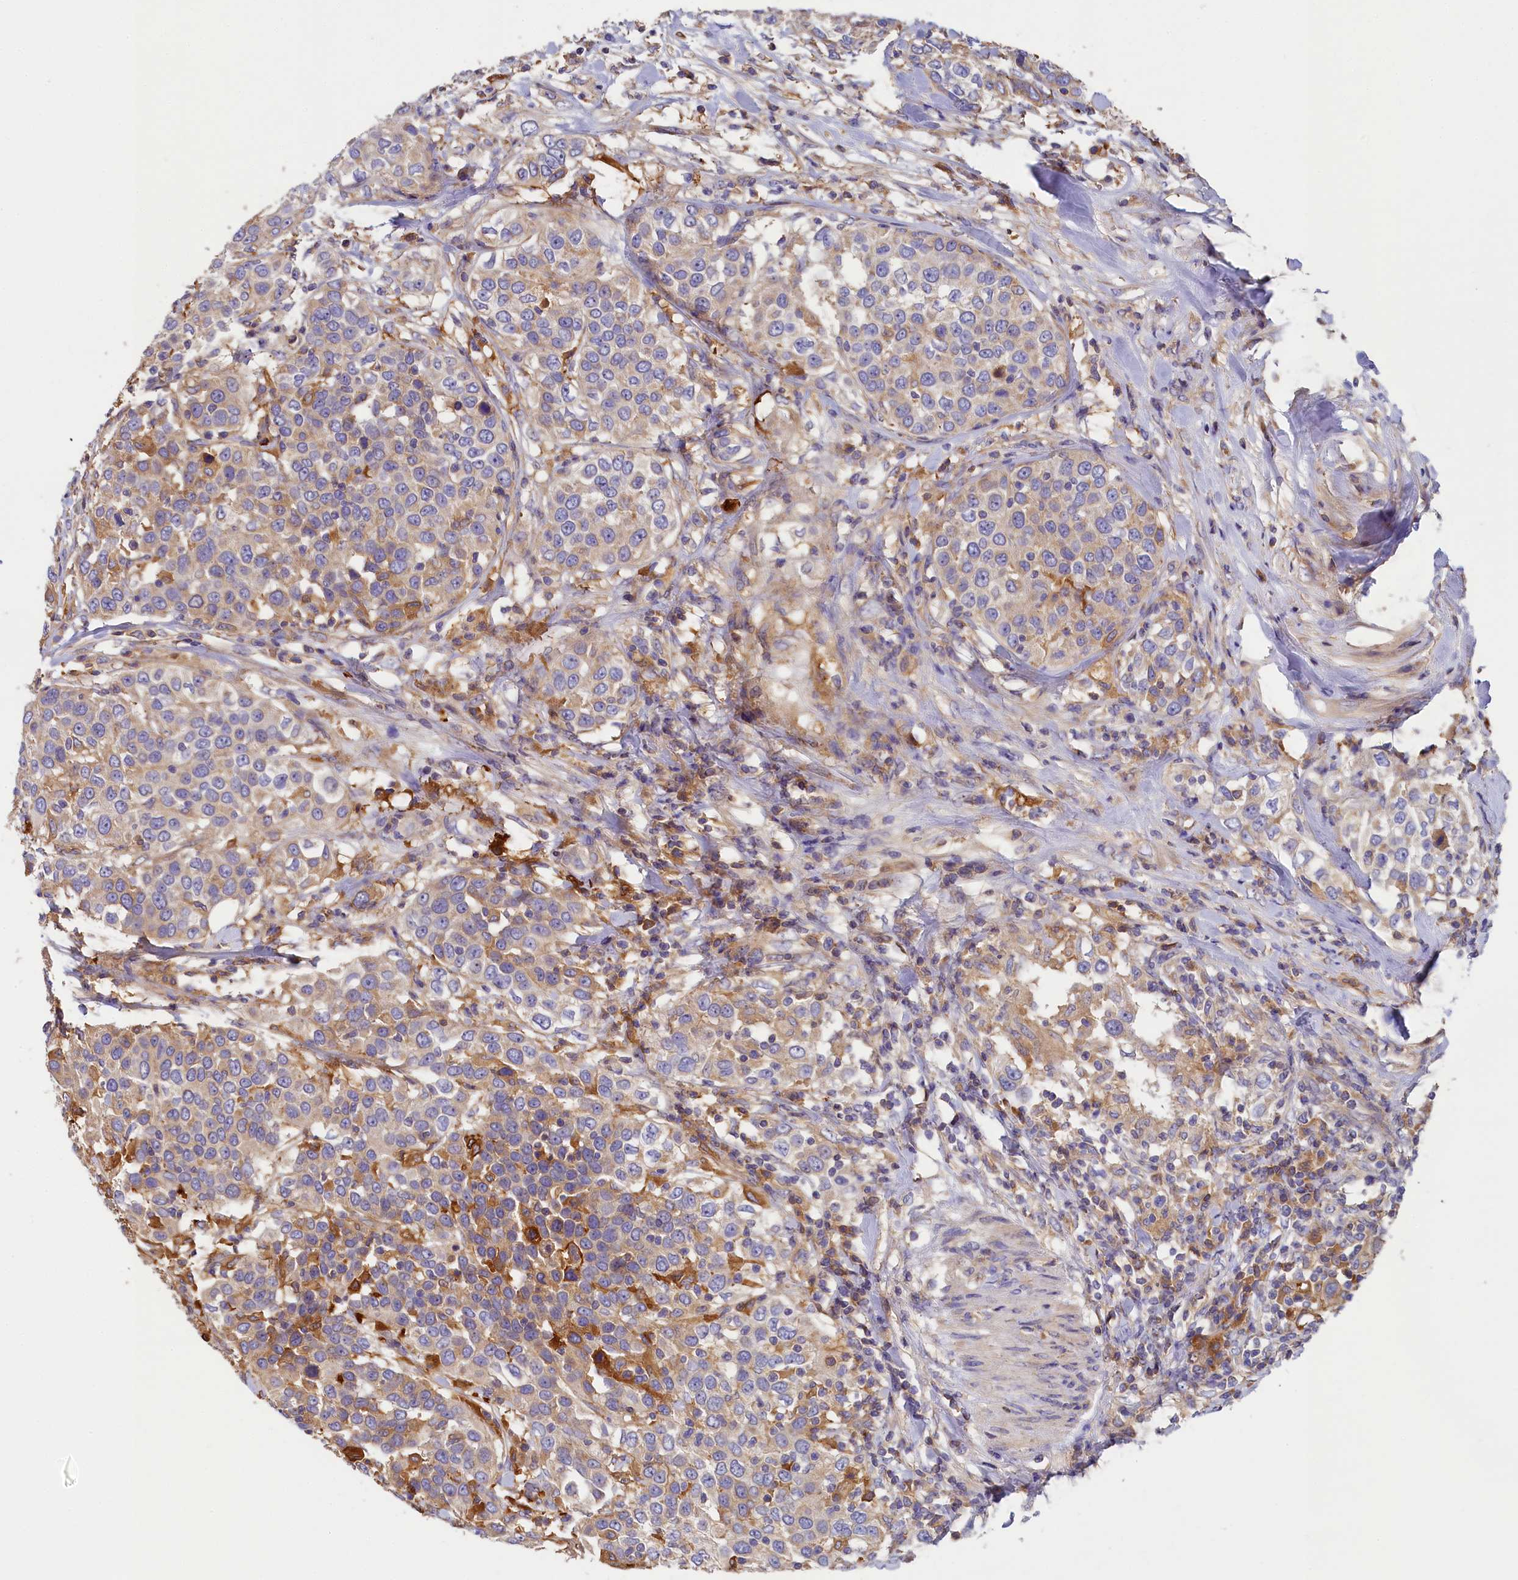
{"staining": {"intensity": "moderate", "quantity": "<25%", "location": "cytoplasmic/membranous"}, "tissue": "urothelial cancer", "cell_type": "Tumor cells", "image_type": "cancer", "snomed": [{"axis": "morphology", "description": "Urothelial carcinoma, High grade"}, {"axis": "topography", "description": "Urinary bladder"}], "caption": "There is low levels of moderate cytoplasmic/membranous expression in tumor cells of urothelial cancer, as demonstrated by immunohistochemical staining (brown color).", "gene": "SEC31B", "patient": {"sex": "female", "age": 80}}